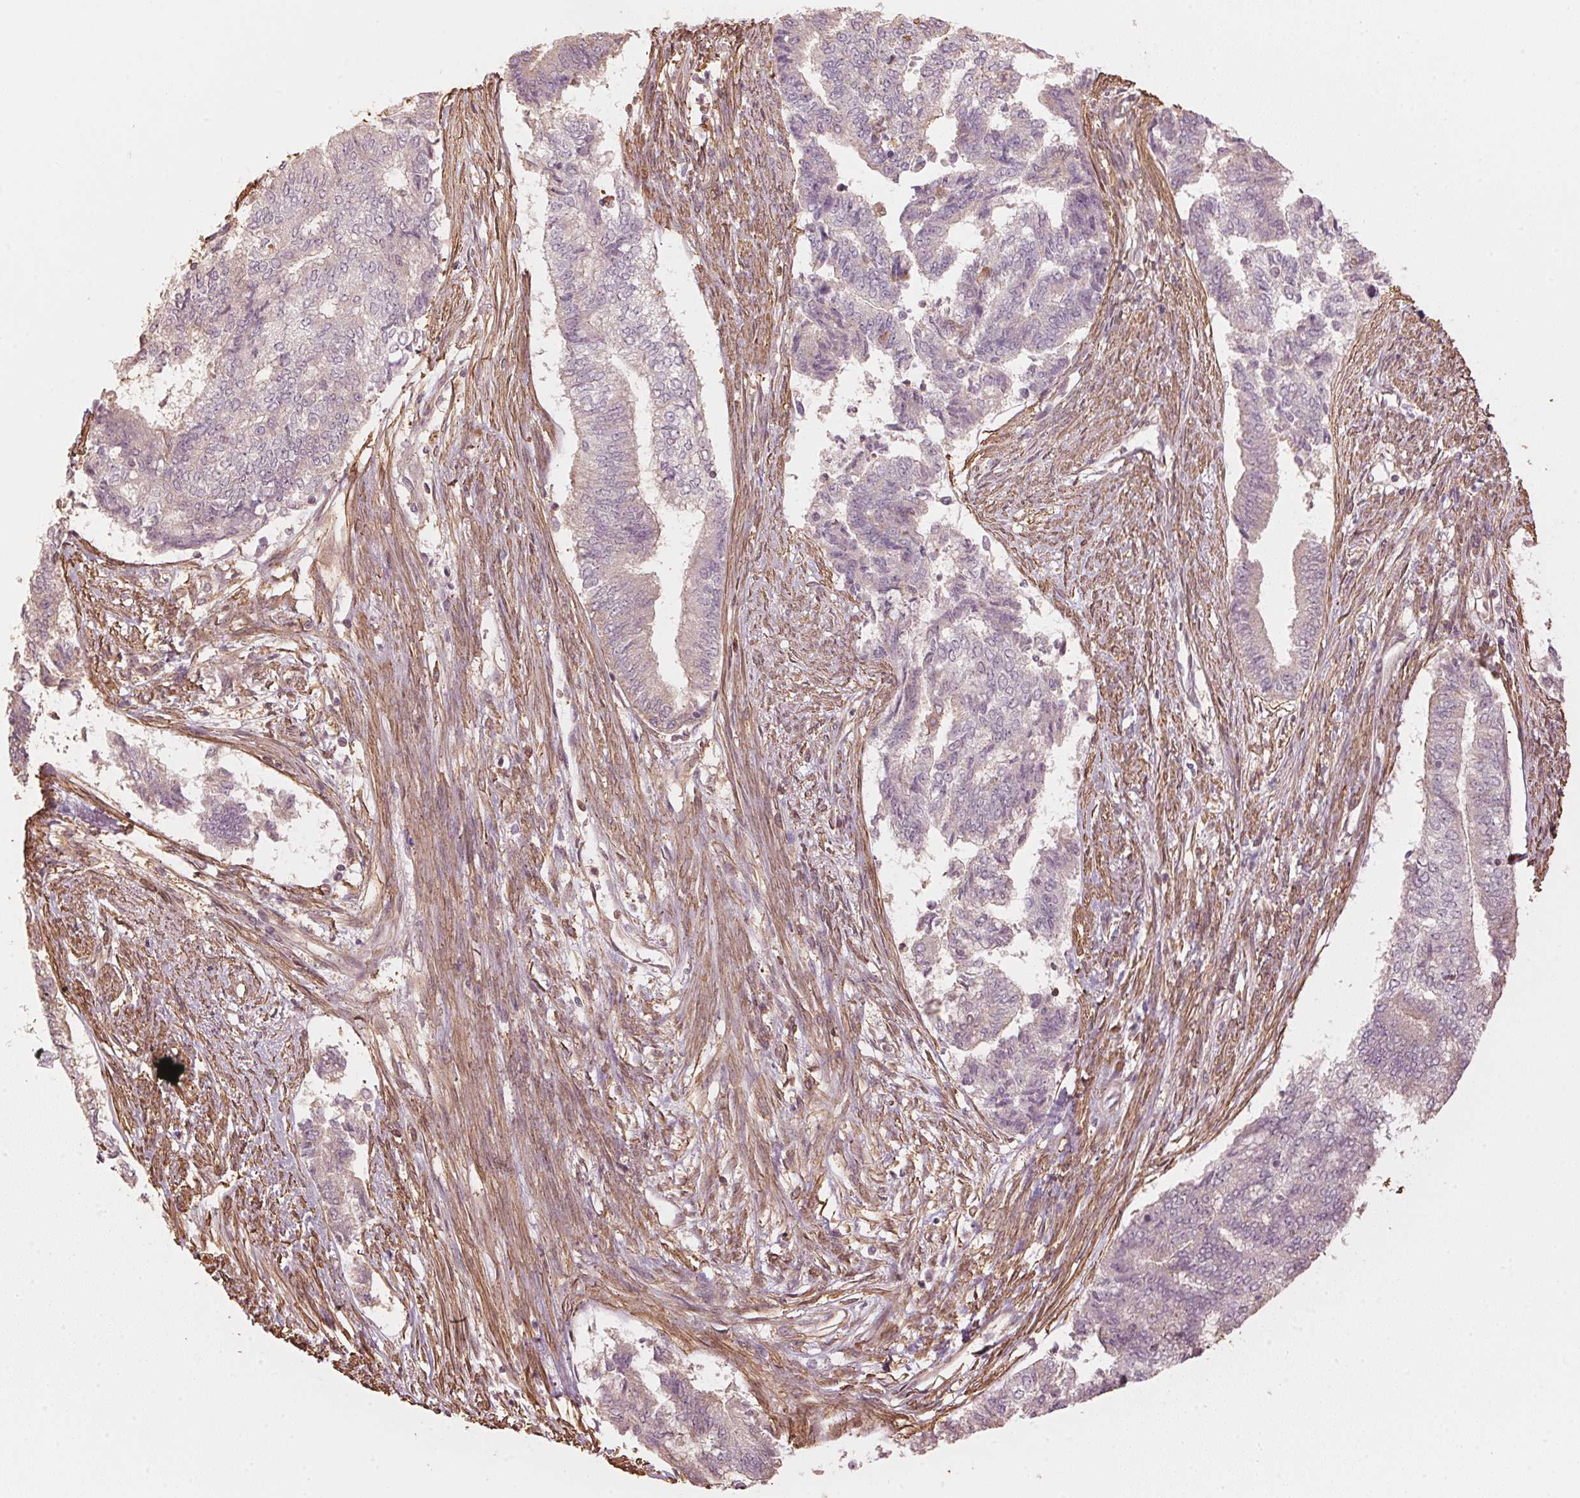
{"staining": {"intensity": "weak", "quantity": "<25%", "location": "cytoplasmic/membranous"}, "tissue": "endometrial cancer", "cell_type": "Tumor cells", "image_type": "cancer", "snomed": [{"axis": "morphology", "description": "Adenocarcinoma, NOS"}, {"axis": "topography", "description": "Endometrium"}], "caption": "Tumor cells are negative for protein expression in human endometrial cancer (adenocarcinoma). (Stains: DAB (3,3'-diaminobenzidine) IHC with hematoxylin counter stain, Microscopy: brightfield microscopy at high magnification).", "gene": "QDPR", "patient": {"sex": "female", "age": 65}}